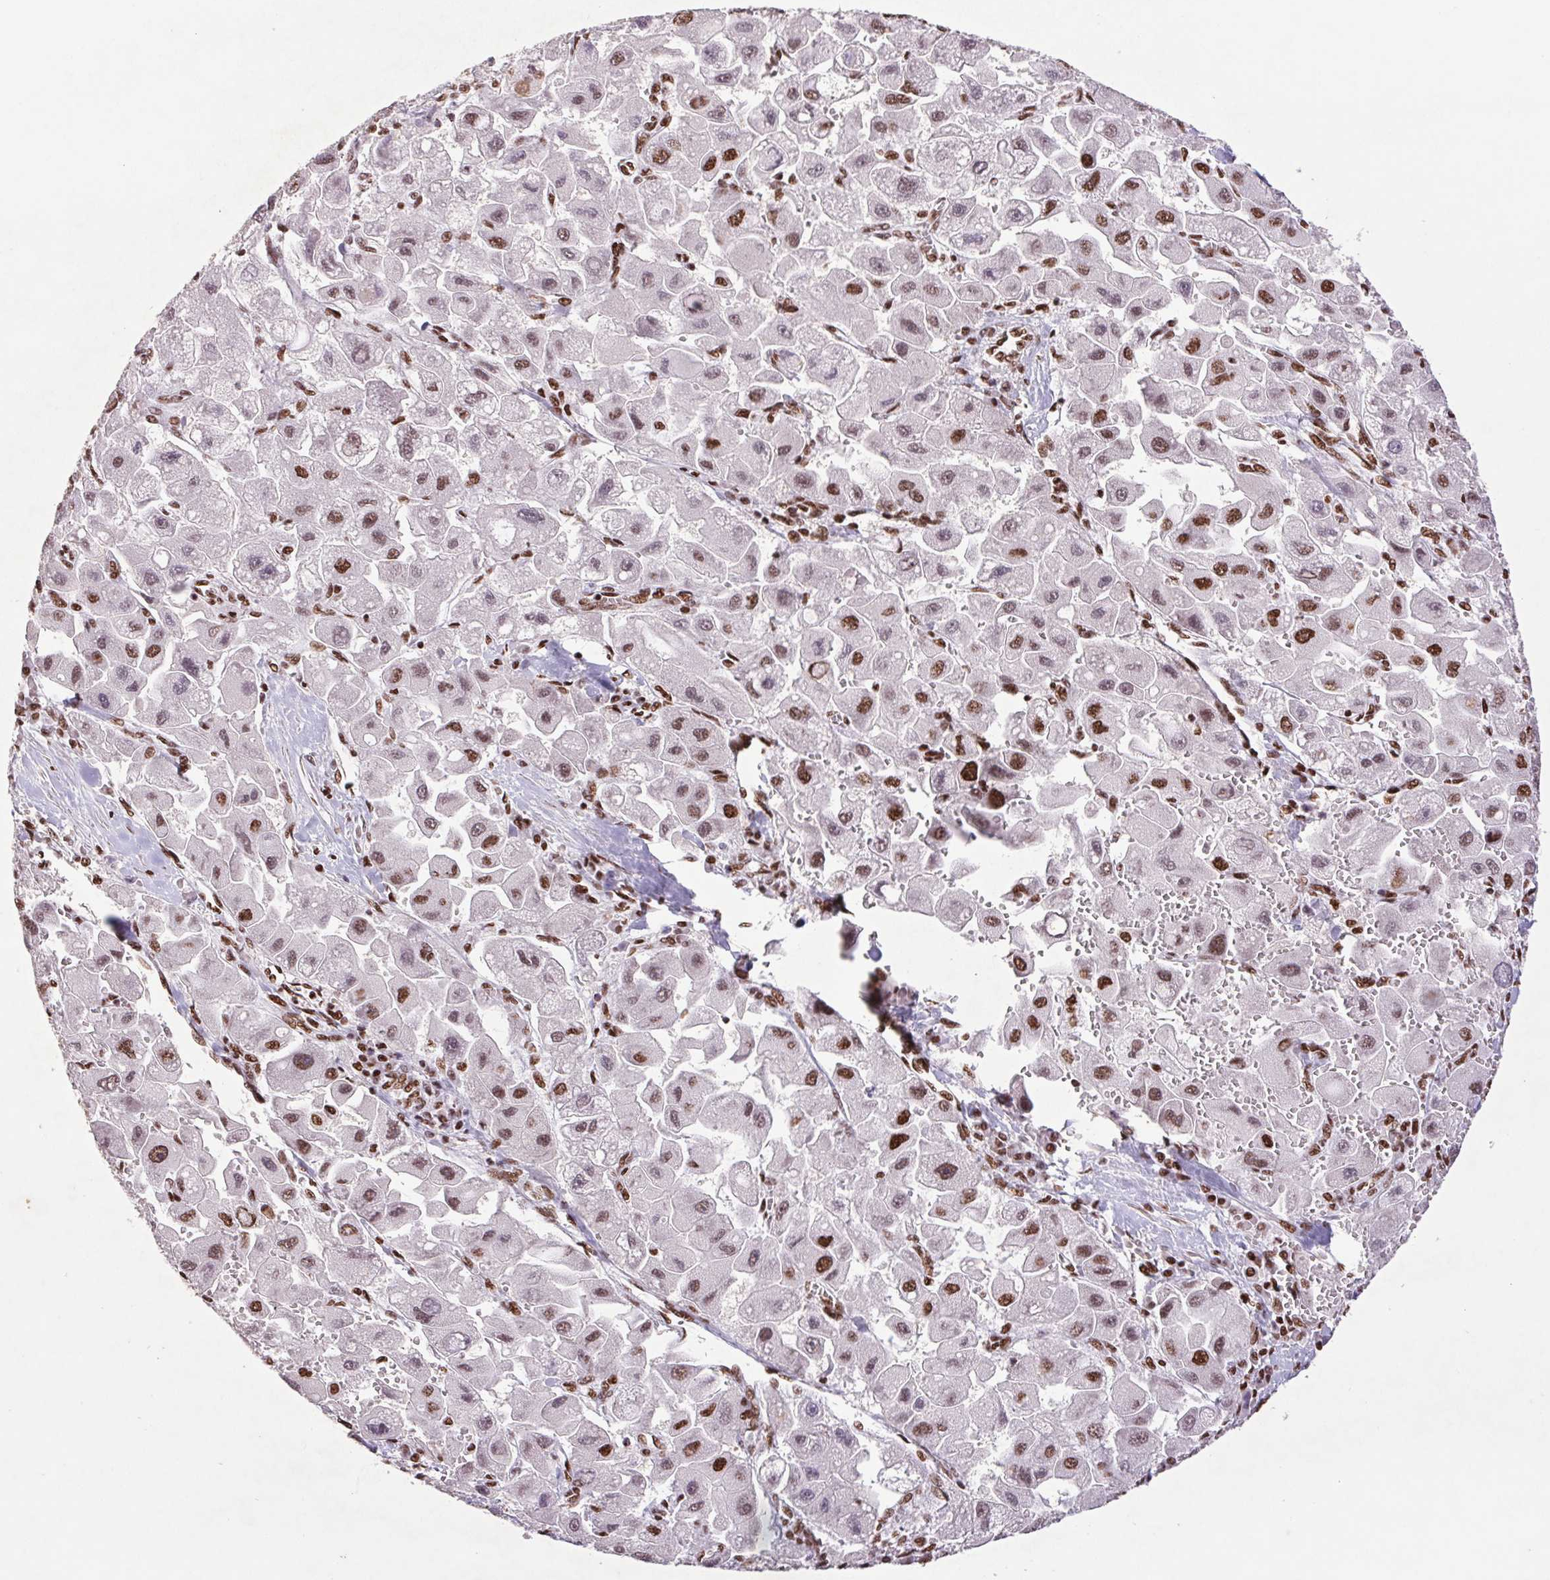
{"staining": {"intensity": "strong", "quantity": "25%-75%", "location": "nuclear"}, "tissue": "liver cancer", "cell_type": "Tumor cells", "image_type": "cancer", "snomed": [{"axis": "morphology", "description": "Carcinoma, Hepatocellular, NOS"}, {"axis": "topography", "description": "Liver"}], "caption": "Liver cancer (hepatocellular carcinoma) tissue displays strong nuclear expression in about 25%-75% of tumor cells The staining is performed using DAB (3,3'-diaminobenzidine) brown chromogen to label protein expression. The nuclei are counter-stained blue using hematoxylin.", "gene": "LDLRAD4", "patient": {"sex": "male", "age": 24}}